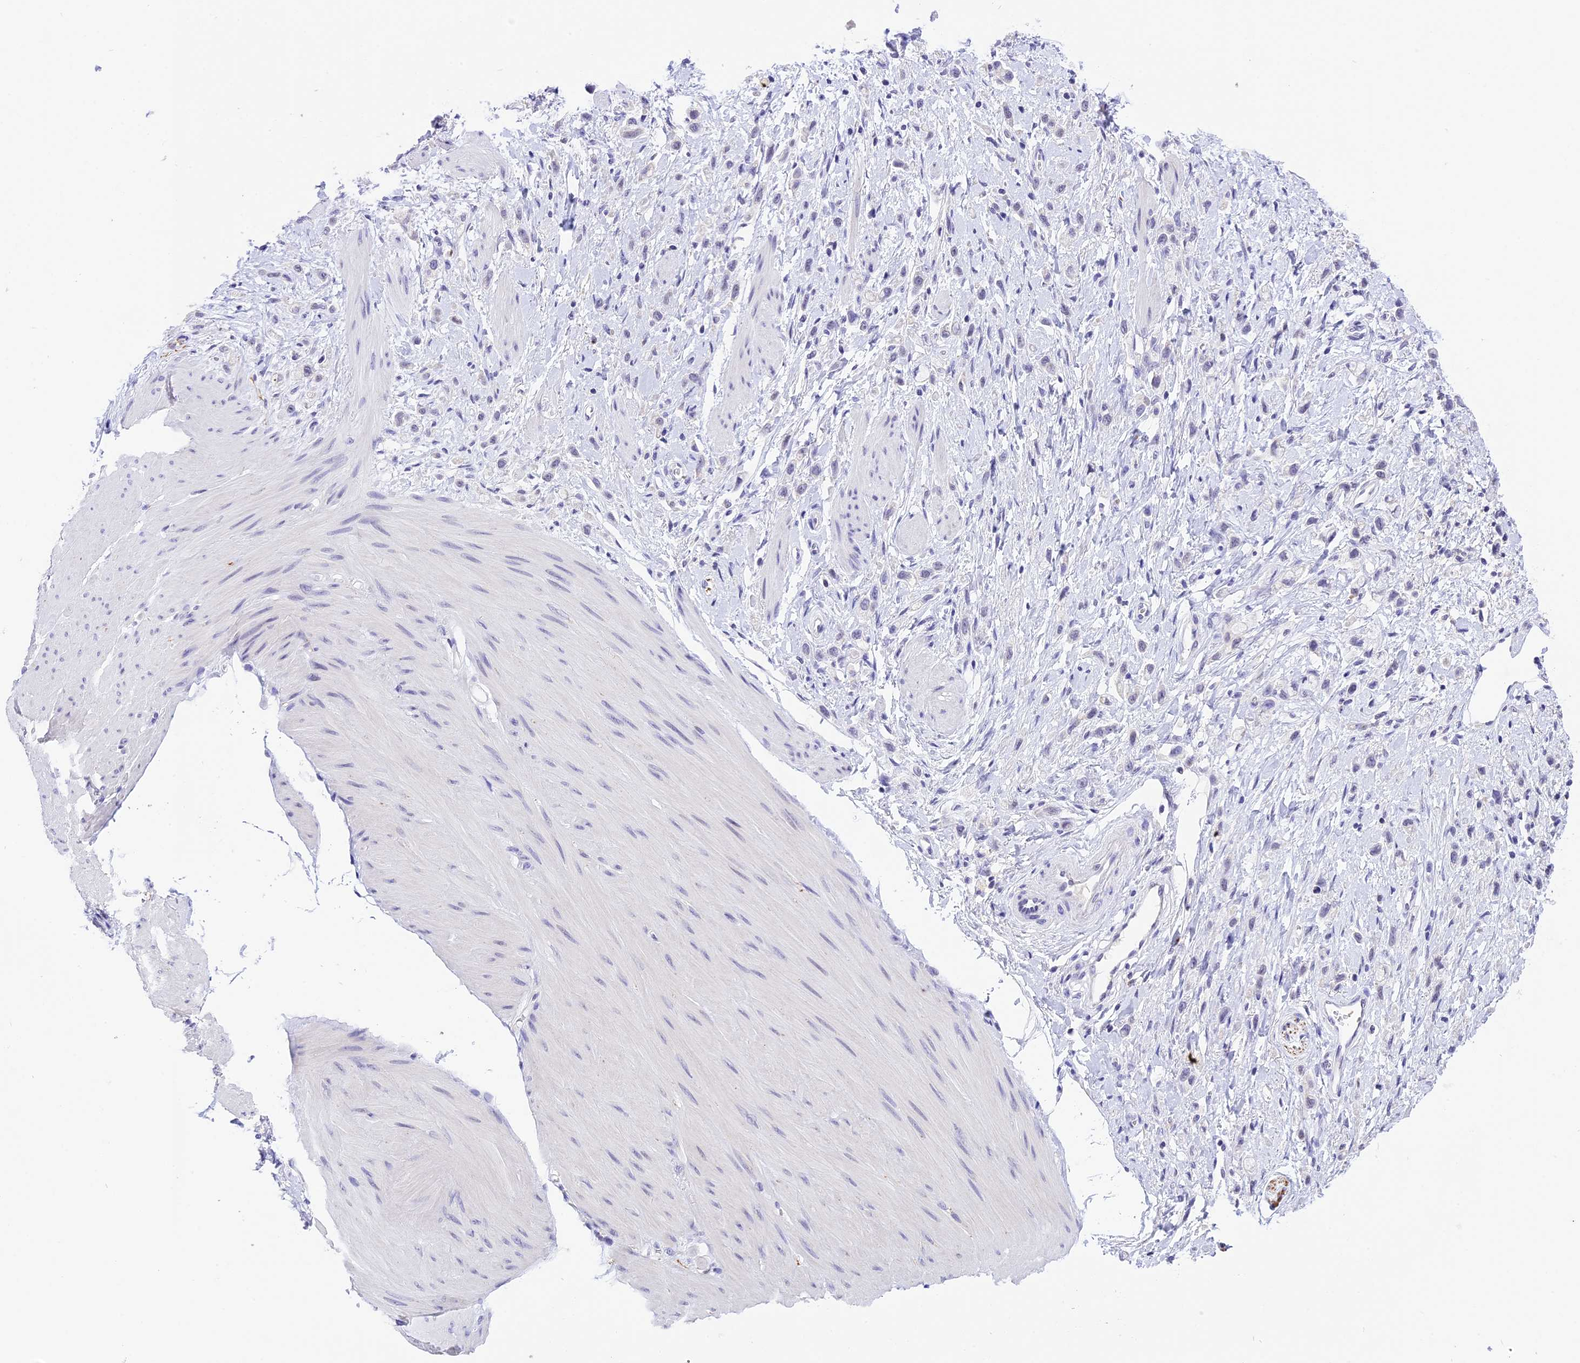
{"staining": {"intensity": "negative", "quantity": "none", "location": "none"}, "tissue": "stomach cancer", "cell_type": "Tumor cells", "image_type": "cancer", "snomed": [{"axis": "morphology", "description": "Adenocarcinoma, NOS"}, {"axis": "topography", "description": "Stomach"}], "caption": "There is no significant expression in tumor cells of stomach cancer.", "gene": "AHSP", "patient": {"sex": "female", "age": 65}}